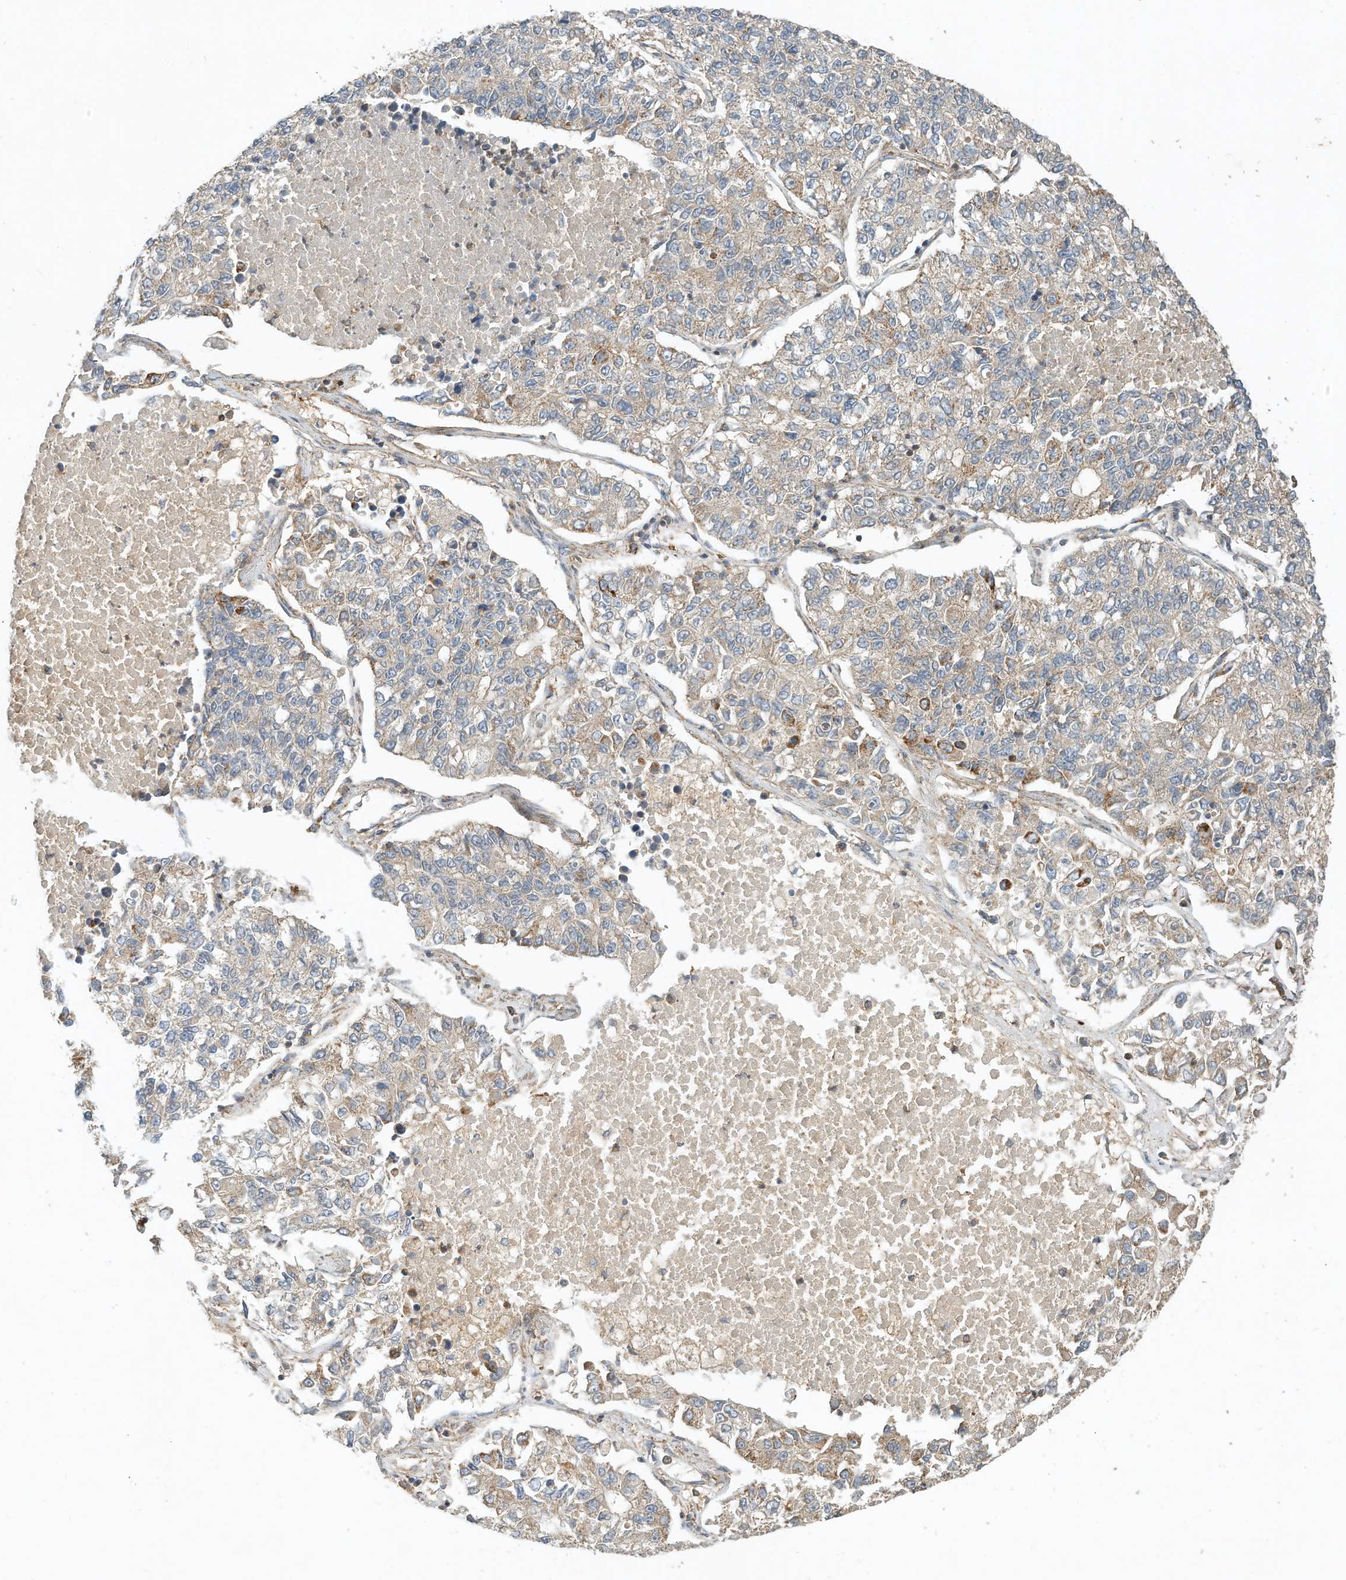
{"staining": {"intensity": "weak", "quantity": "<25%", "location": "cytoplasmic/membranous"}, "tissue": "lung cancer", "cell_type": "Tumor cells", "image_type": "cancer", "snomed": [{"axis": "morphology", "description": "Adenocarcinoma, NOS"}, {"axis": "topography", "description": "Lung"}], "caption": "Immunohistochemical staining of human lung cancer reveals no significant expression in tumor cells.", "gene": "CPAMD8", "patient": {"sex": "male", "age": 49}}